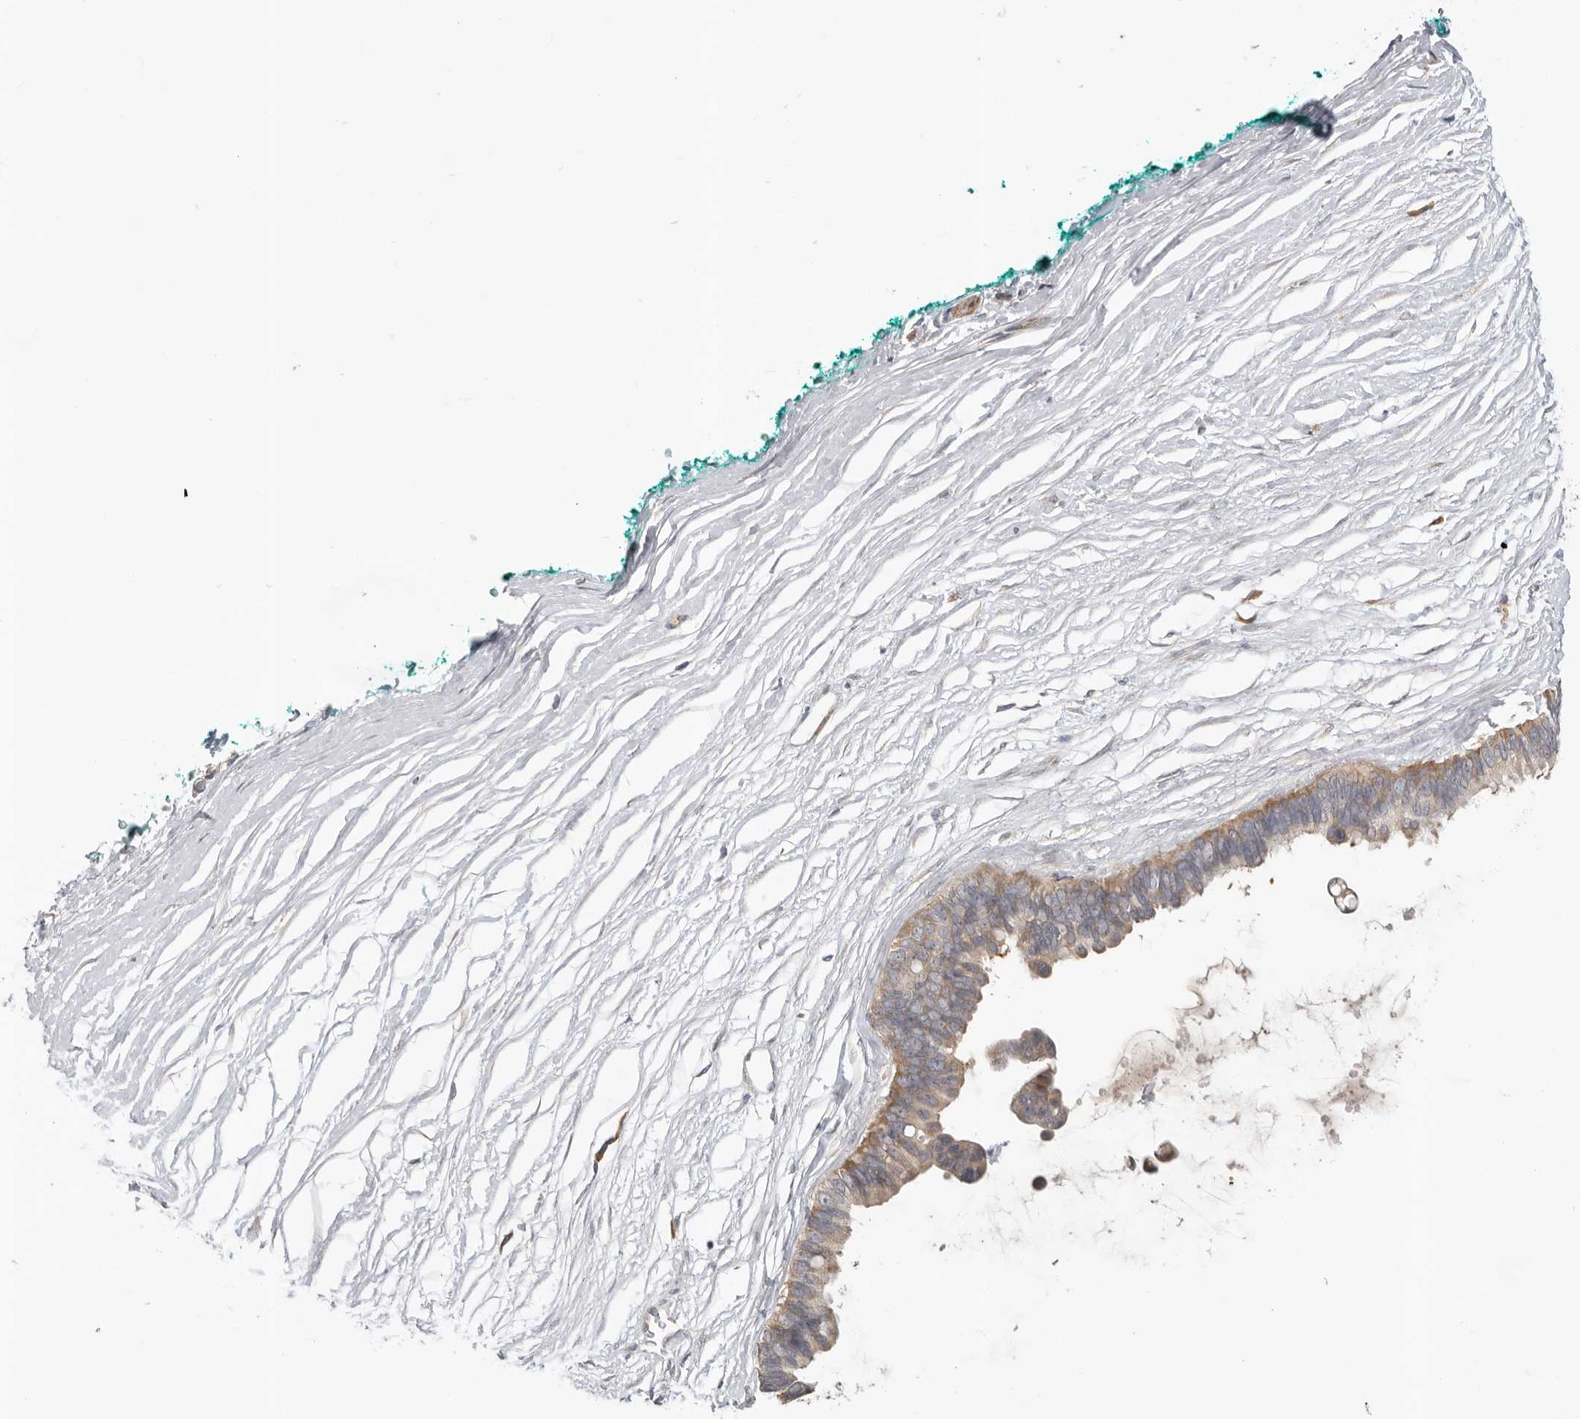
{"staining": {"intensity": "moderate", "quantity": ">75%", "location": "cytoplasmic/membranous"}, "tissue": "pancreatic cancer", "cell_type": "Tumor cells", "image_type": "cancer", "snomed": [{"axis": "morphology", "description": "Adenocarcinoma, NOS"}, {"axis": "topography", "description": "Pancreas"}], "caption": "Immunohistochemistry of adenocarcinoma (pancreatic) shows medium levels of moderate cytoplasmic/membranous positivity in about >75% of tumor cells. The staining is performed using DAB (3,3'-diaminobenzidine) brown chromogen to label protein expression. The nuclei are counter-stained blue using hematoxylin.", "gene": "PPP1R42", "patient": {"sex": "female", "age": 72}}